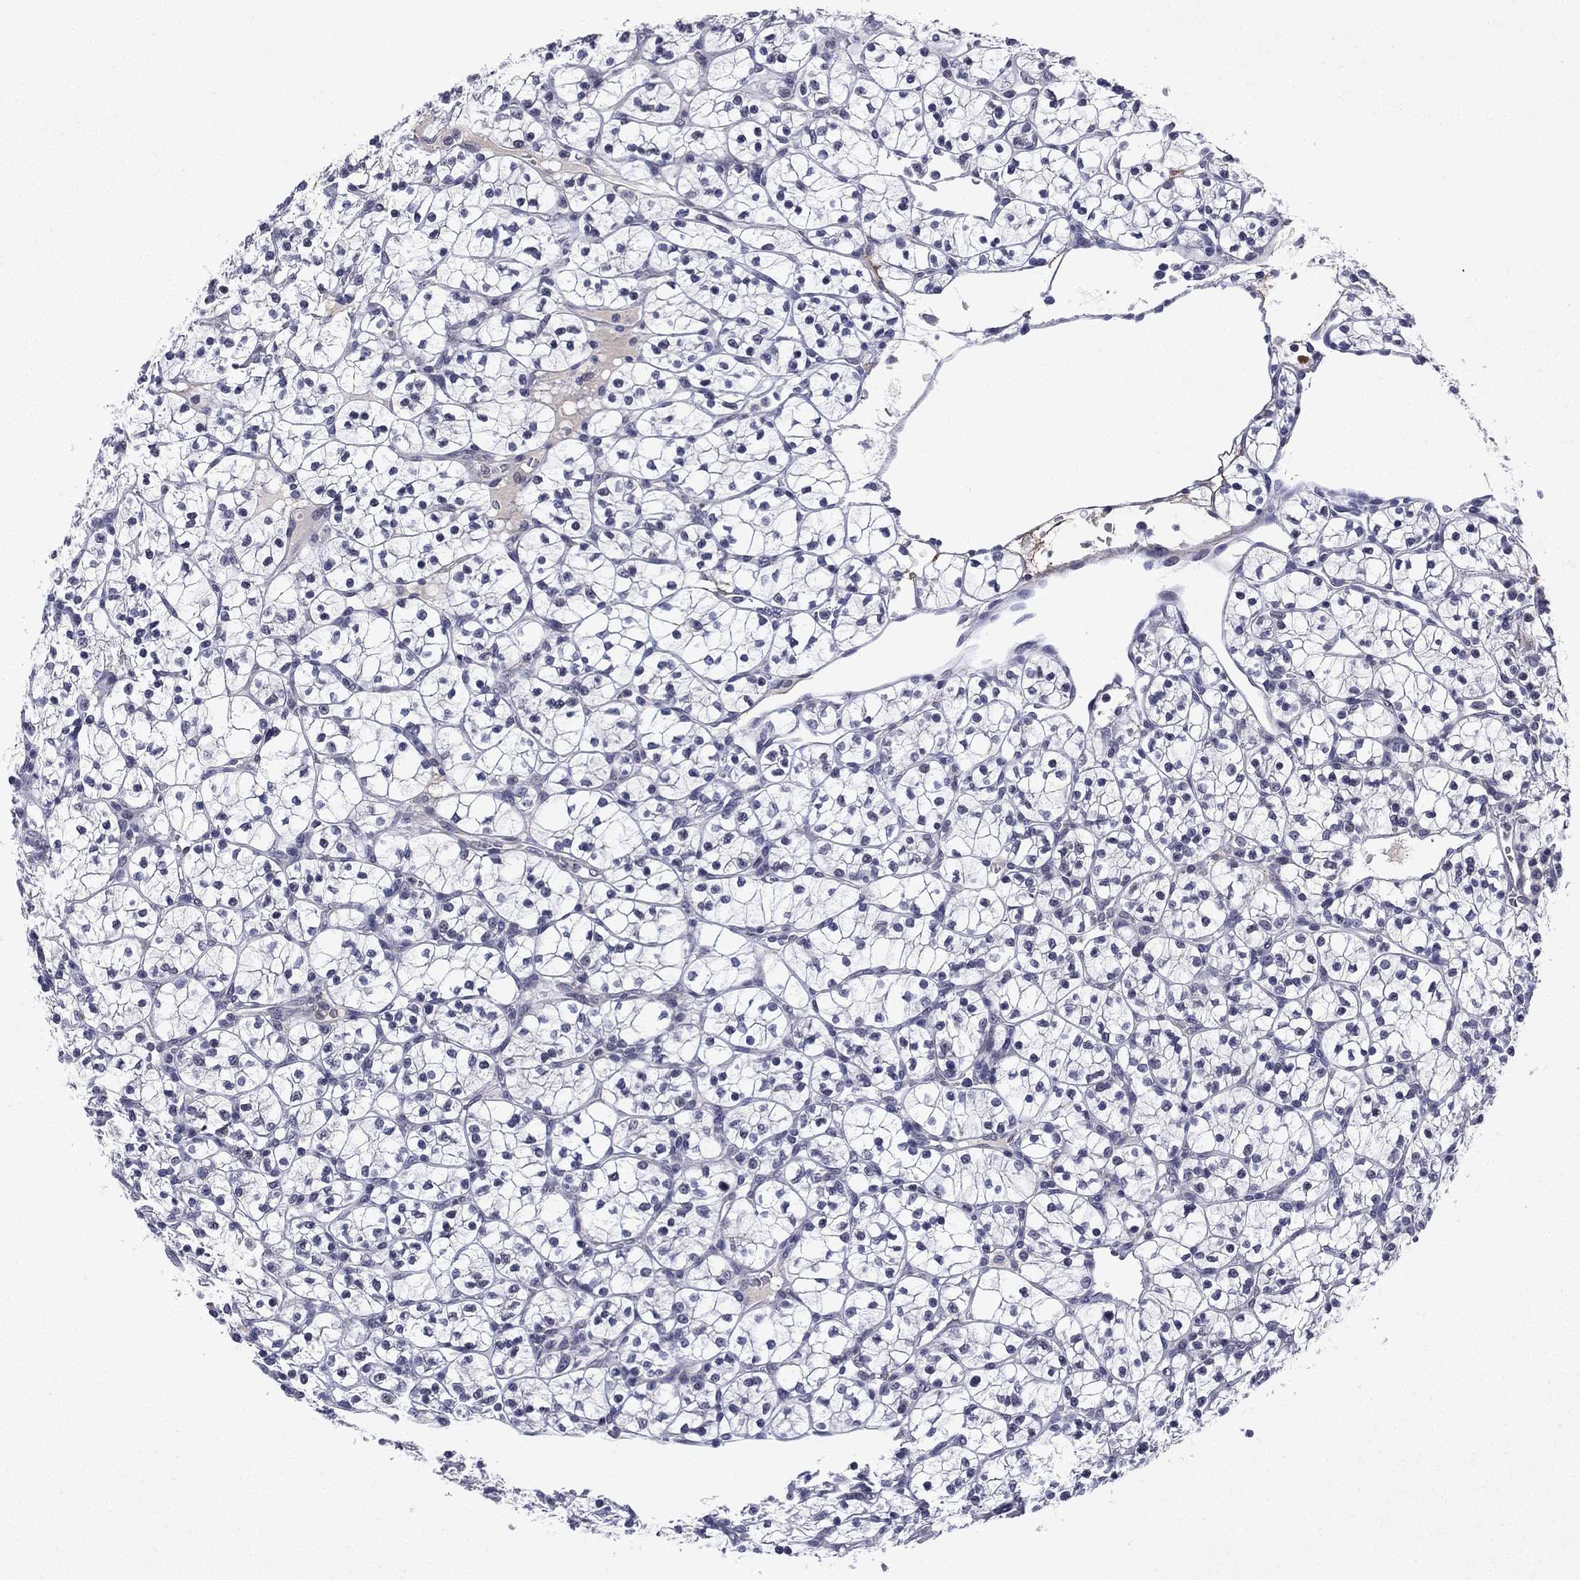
{"staining": {"intensity": "negative", "quantity": "none", "location": "none"}, "tissue": "renal cancer", "cell_type": "Tumor cells", "image_type": "cancer", "snomed": [{"axis": "morphology", "description": "Adenocarcinoma, NOS"}, {"axis": "topography", "description": "Kidney"}], "caption": "This histopathology image is of renal adenocarcinoma stained with IHC to label a protein in brown with the nuclei are counter-stained blue. There is no positivity in tumor cells. (Brightfield microscopy of DAB IHC at high magnification).", "gene": "ECM1", "patient": {"sex": "female", "age": 89}}